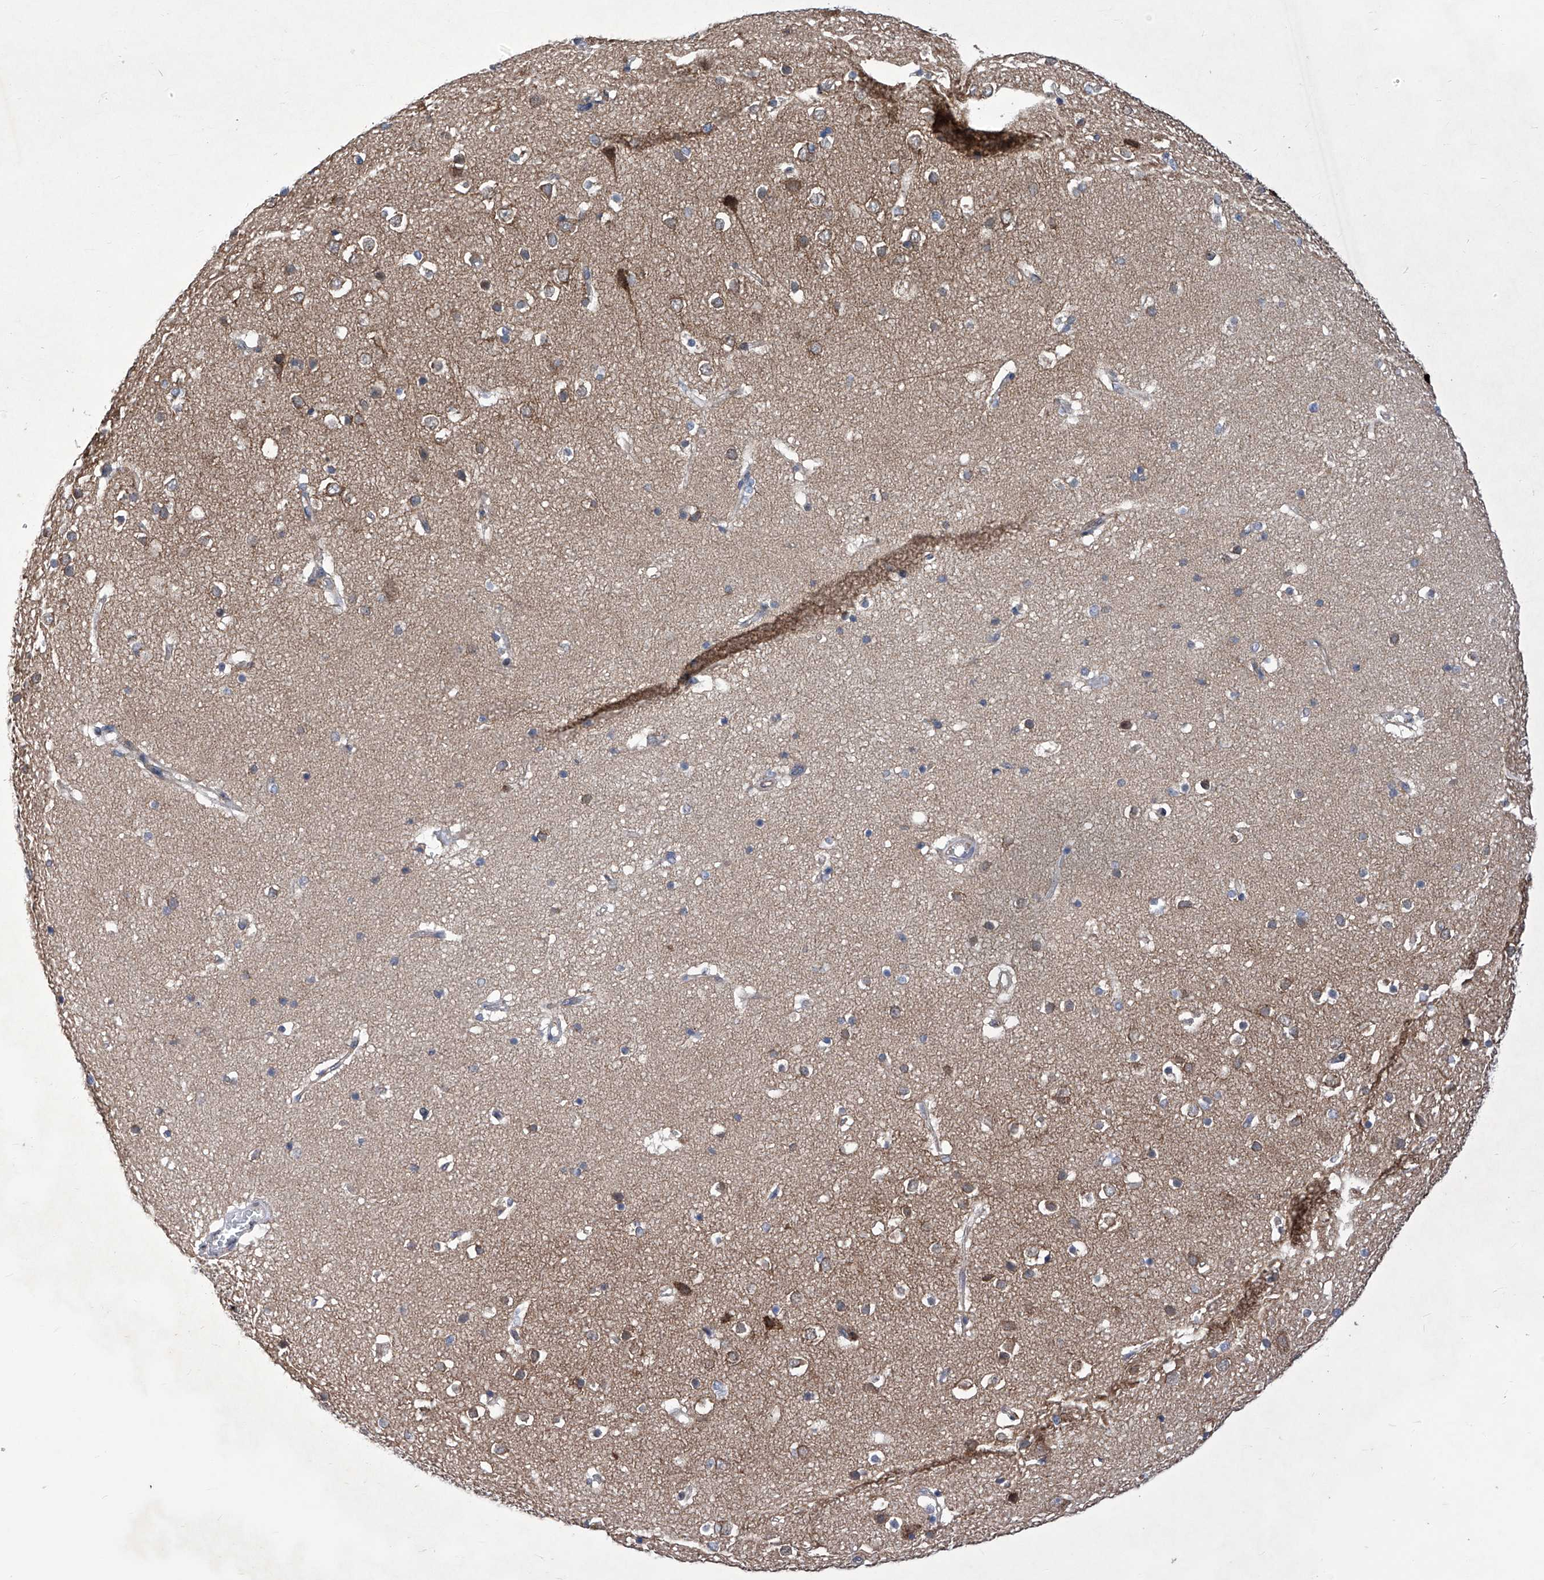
{"staining": {"intensity": "weak", "quantity": ">75%", "location": "cytoplasmic/membranous"}, "tissue": "cerebral cortex", "cell_type": "Endothelial cells", "image_type": "normal", "snomed": [{"axis": "morphology", "description": "Normal tissue, NOS"}, {"axis": "topography", "description": "Cerebral cortex"}], "caption": "Normal cerebral cortex reveals weak cytoplasmic/membranous positivity in approximately >75% of endothelial cells, visualized by immunohistochemistry.", "gene": "KTI12", "patient": {"sex": "male", "age": 54}}